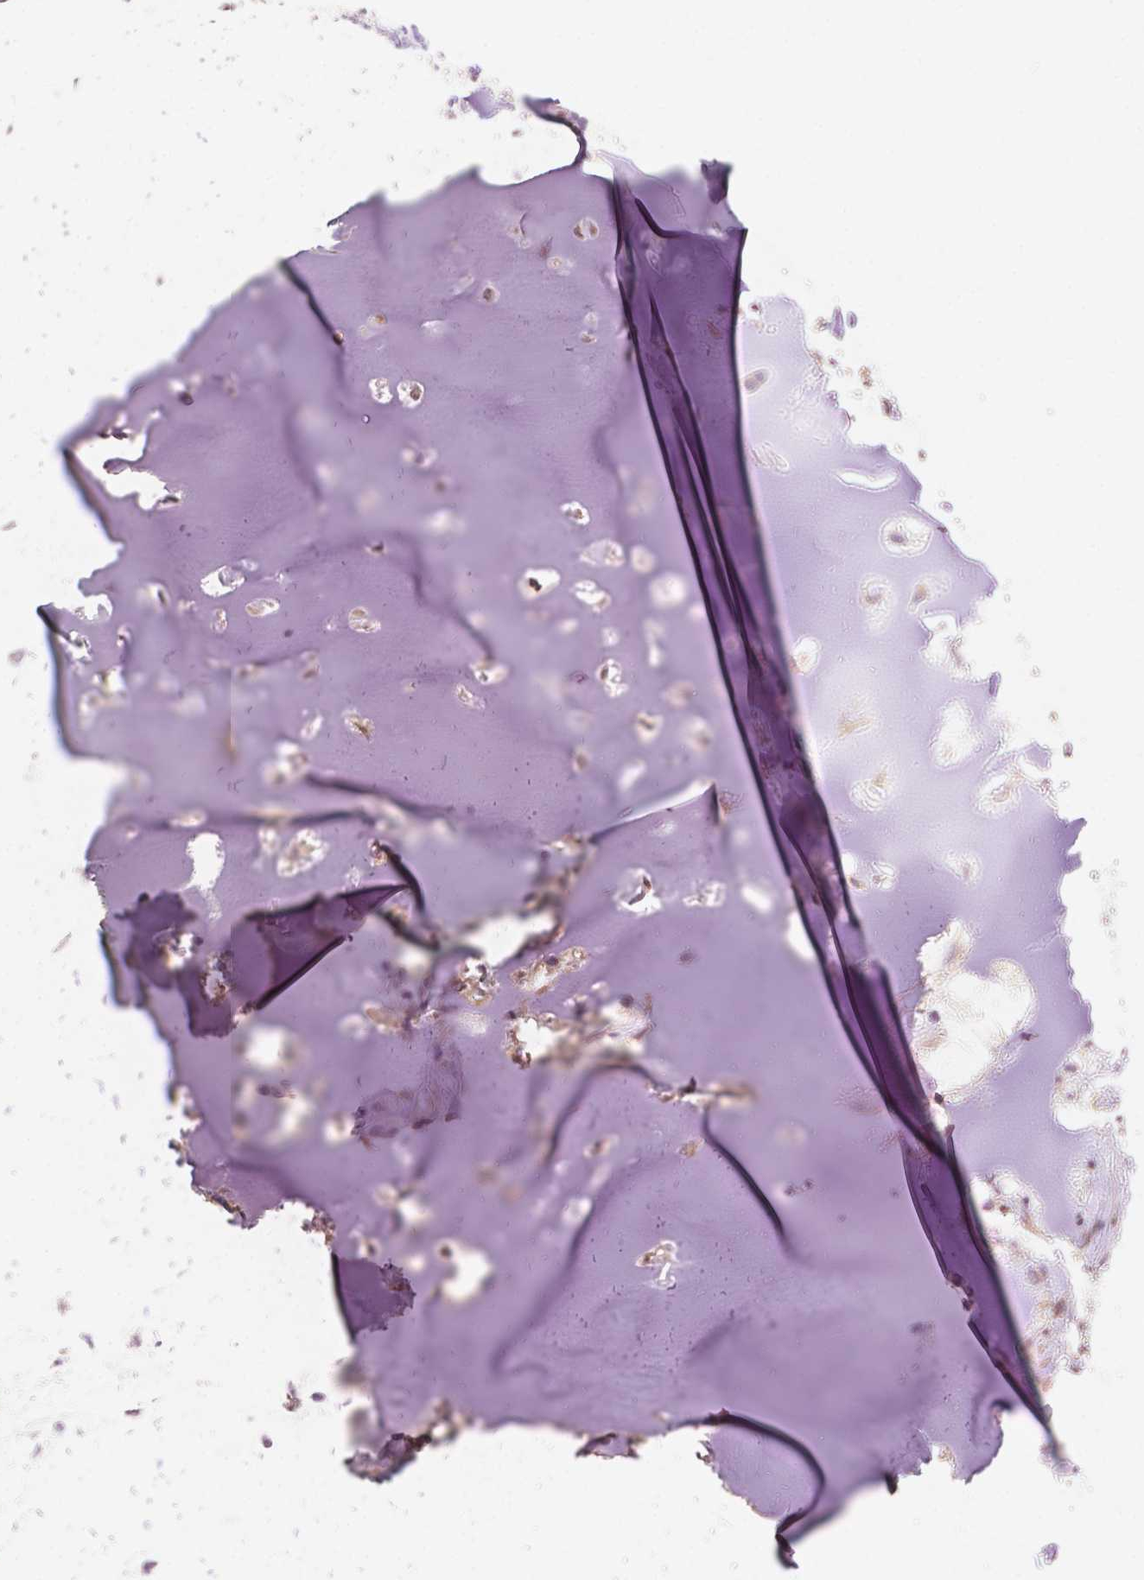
{"staining": {"intensity": "negative", "quantity": "none", "location": "none"}, "tissue": "head and neck cancer", "cell_type": "Tumor cells", "image_type": "cancer", "snomed": [{"axis": "morphology", "description": "Squamous cell carcinoma, NOS"}, {"axis": "topography", "description": "Skin"}, {"axis": "topography", "description": "Head-Neck"}], "caption": "Tumor cells show no significant protein expression in squamous cell carcinoma (head and neck).", "gene": "LRP1B", "patient": {"sex": "male", "age": 80}}